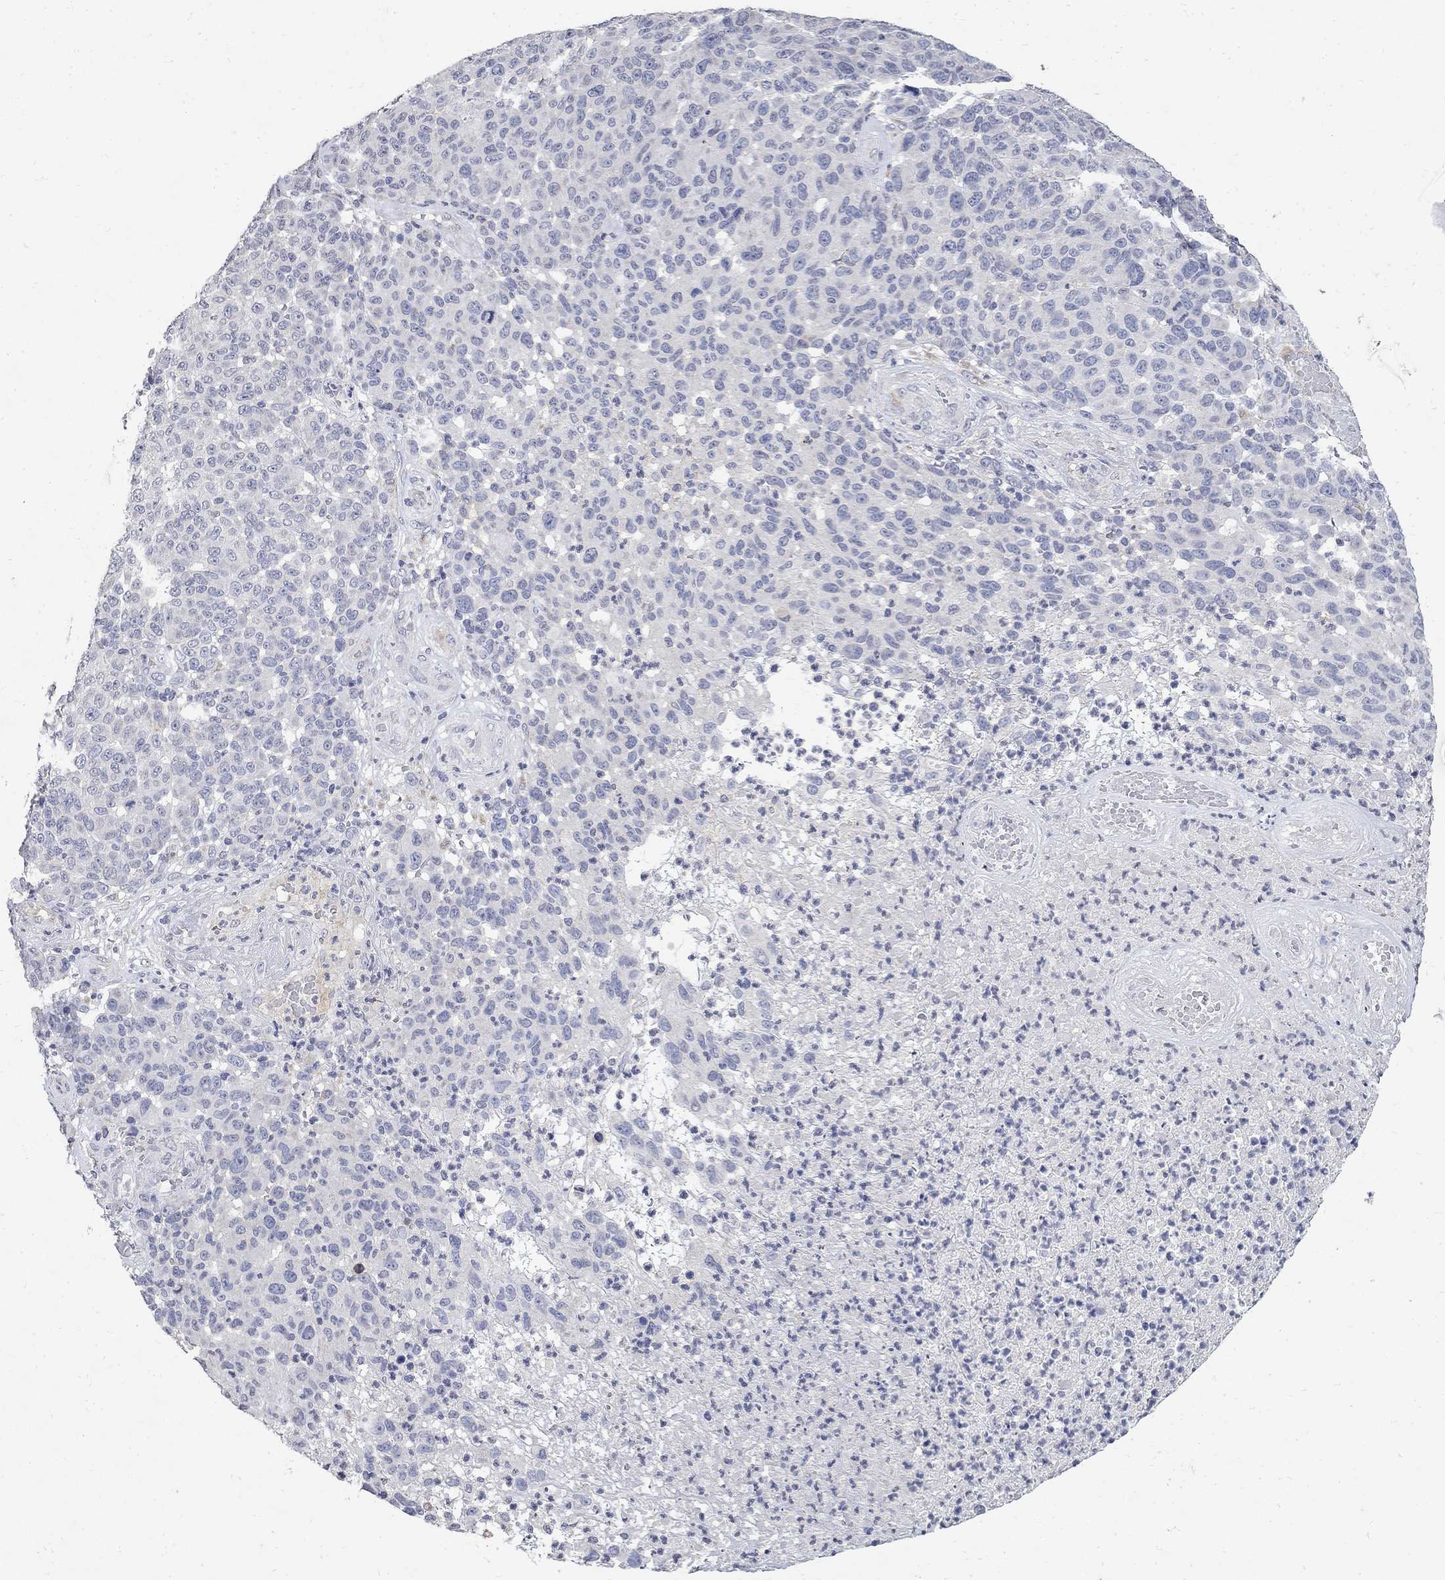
{"staining": {"intensity": "negative", "quantity": "none", "location": "none"}, "tissue": "melanoma", "cell_type": "Tumor cells", "image_type": "cancer", "snomed": [{"axis": "morphology", "description": "Malignant melanoma, NOS"}, {"axis": "topography", "description": "Skin"}], "caption": "The immunohistochemistry (IHC) photomicrograph has no significant expression in tumor cells of melanoma tissue.", "gene": "TMEM169", "patient": {"sex": "male", "age": 59}}